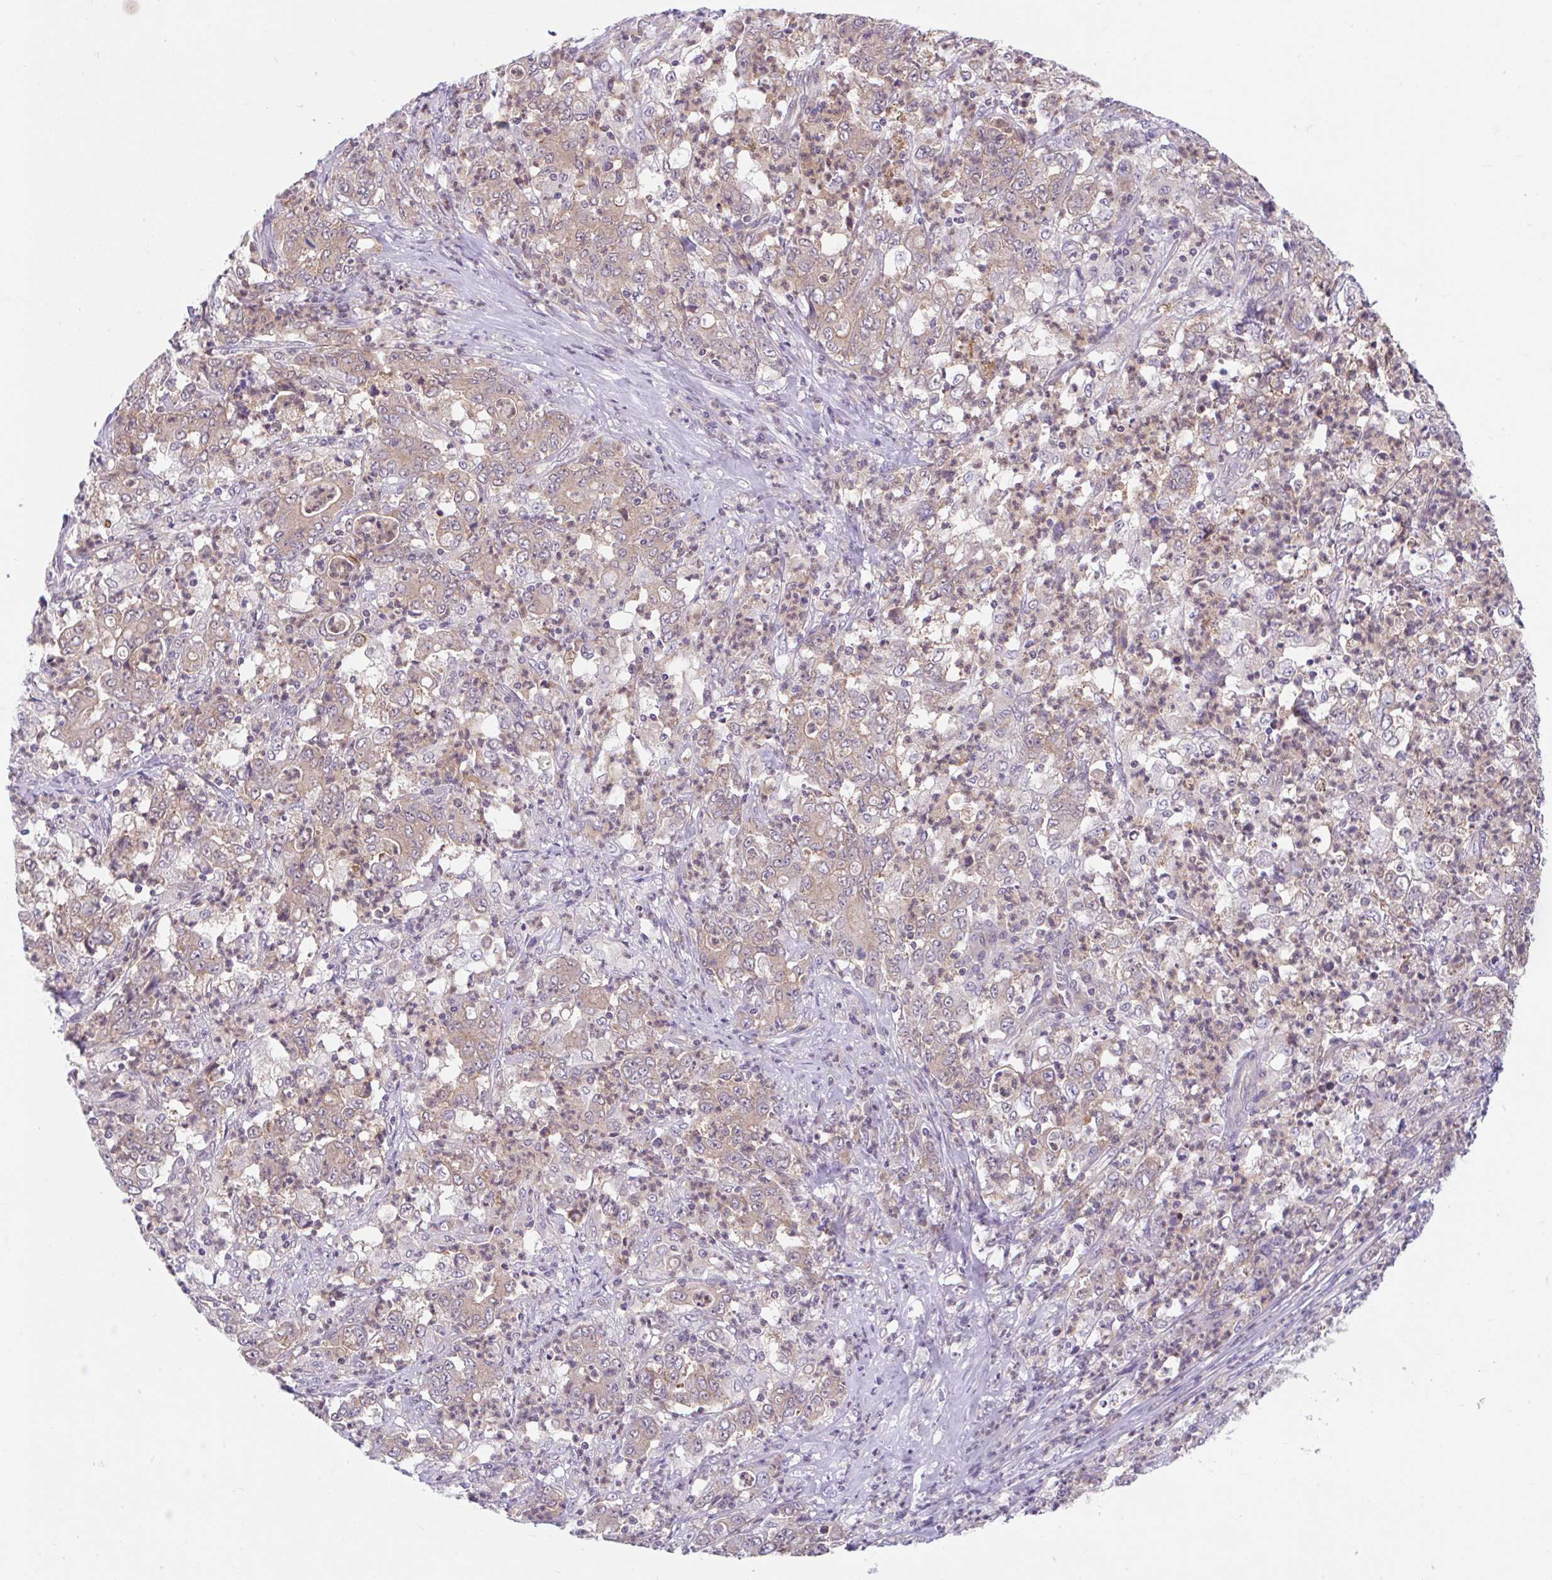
{"staining": {"intensity": "weak", "quantity": "25%-75%", "location": "cytoplasmic/membranous"}, "tissue": "stomach cancer", "cell_type": "Tumor cells", "image_type": "cancer", "snomed": [{"axis": "morphology", "description": "Adenocarcinoma, NOS"}, {"axis": "topography", "description": "Stomach, lower"}], "caption": "IHC micrograph of stomach cancer stained for a protein (brown), which displays low levels of weak cytoplasmic/membranous expression in about 25%-75% of tumor cells.", "gene": "RALBP1", "patient": {"sex": "female", "age": 71}}